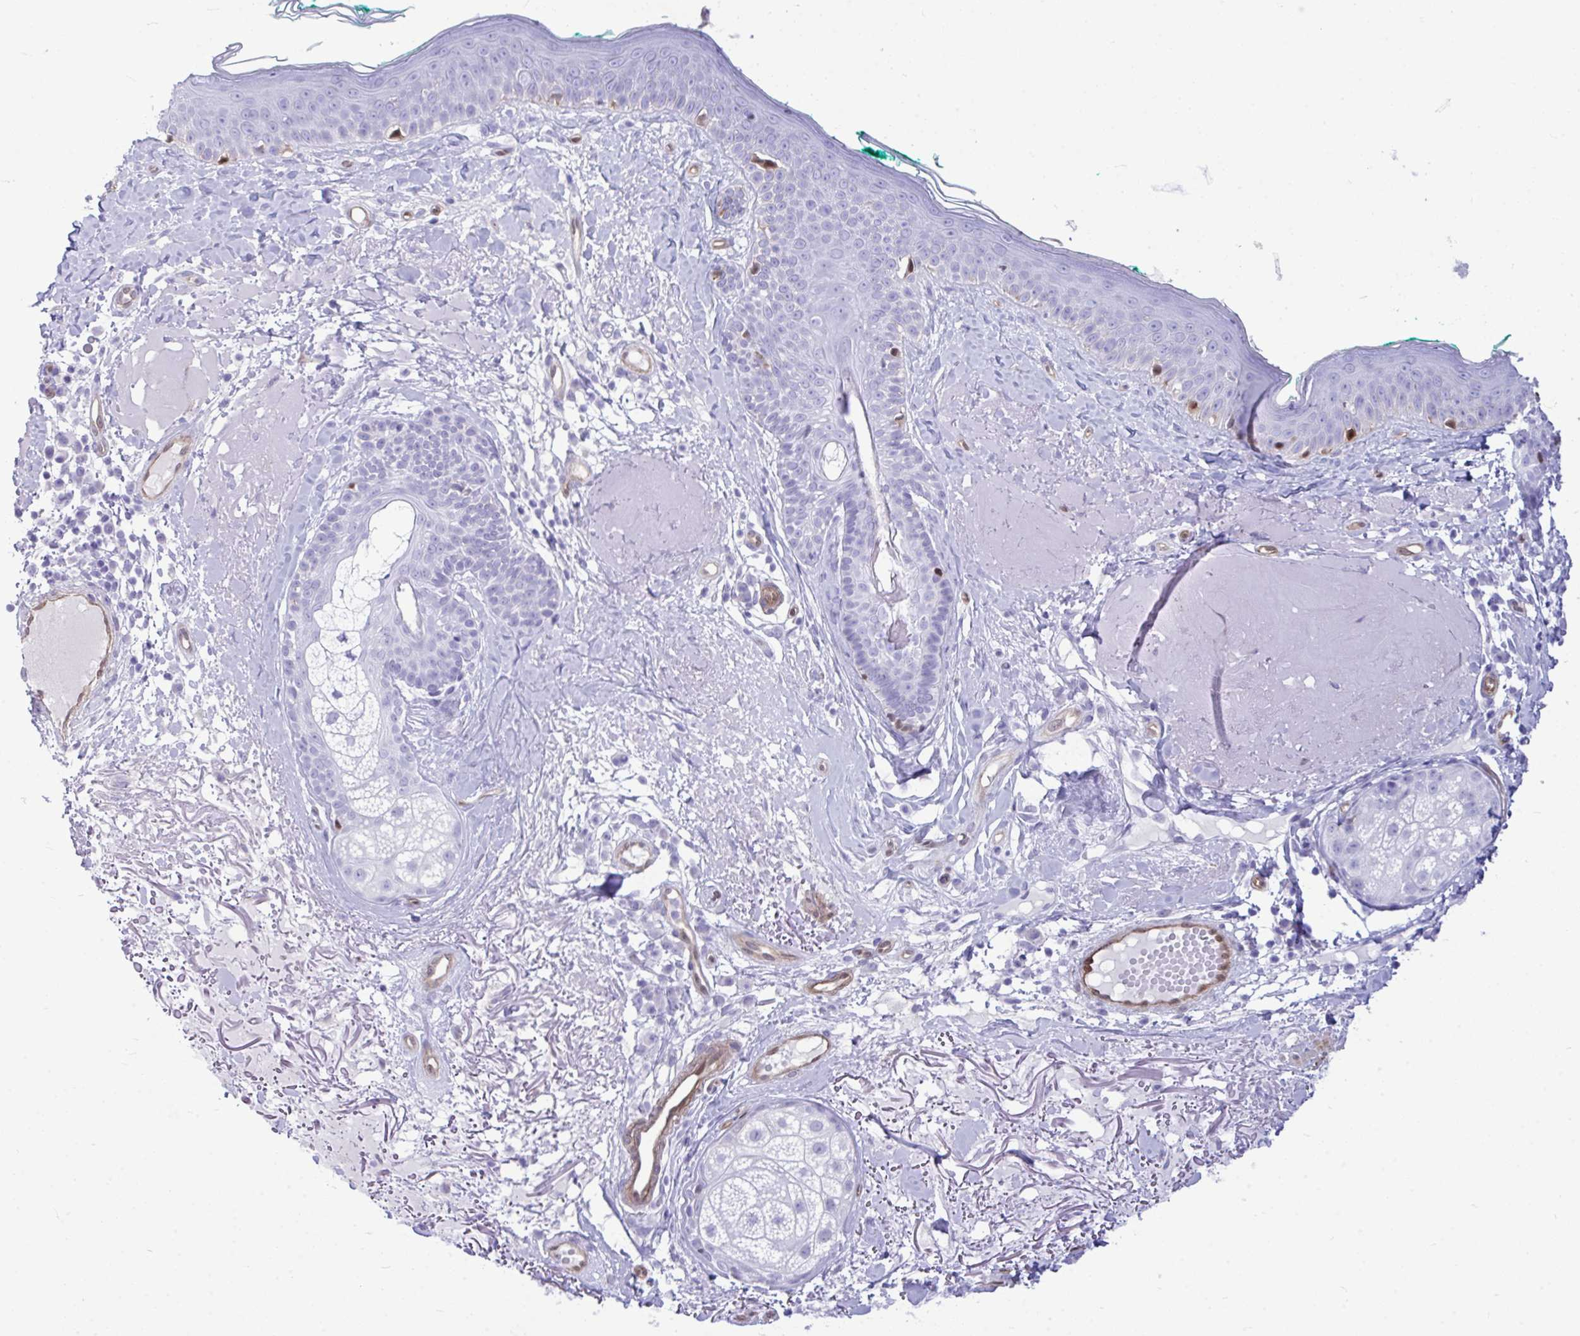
{"staining": {"intensity": "negative", "quantity": "none", "location": "none"}, "tissue": "skin", "cell_type": "Fibroblasts", "image_type": "normal", "snomed": [{"axis": "morphology", "description": "Normal tissue, NOS"}, {"axis": "topography", "description": "Skin"}], "caption": "There is no significant positivity in fibroblasts of skin. (Stains: DAB immunohistochemistry (IHC) with hematoxylin counter stain, Microscopy: brightfield microscopy at high magnification).", "gene": "LIMS2", "patient": {"sex": "male", "age": 73}}